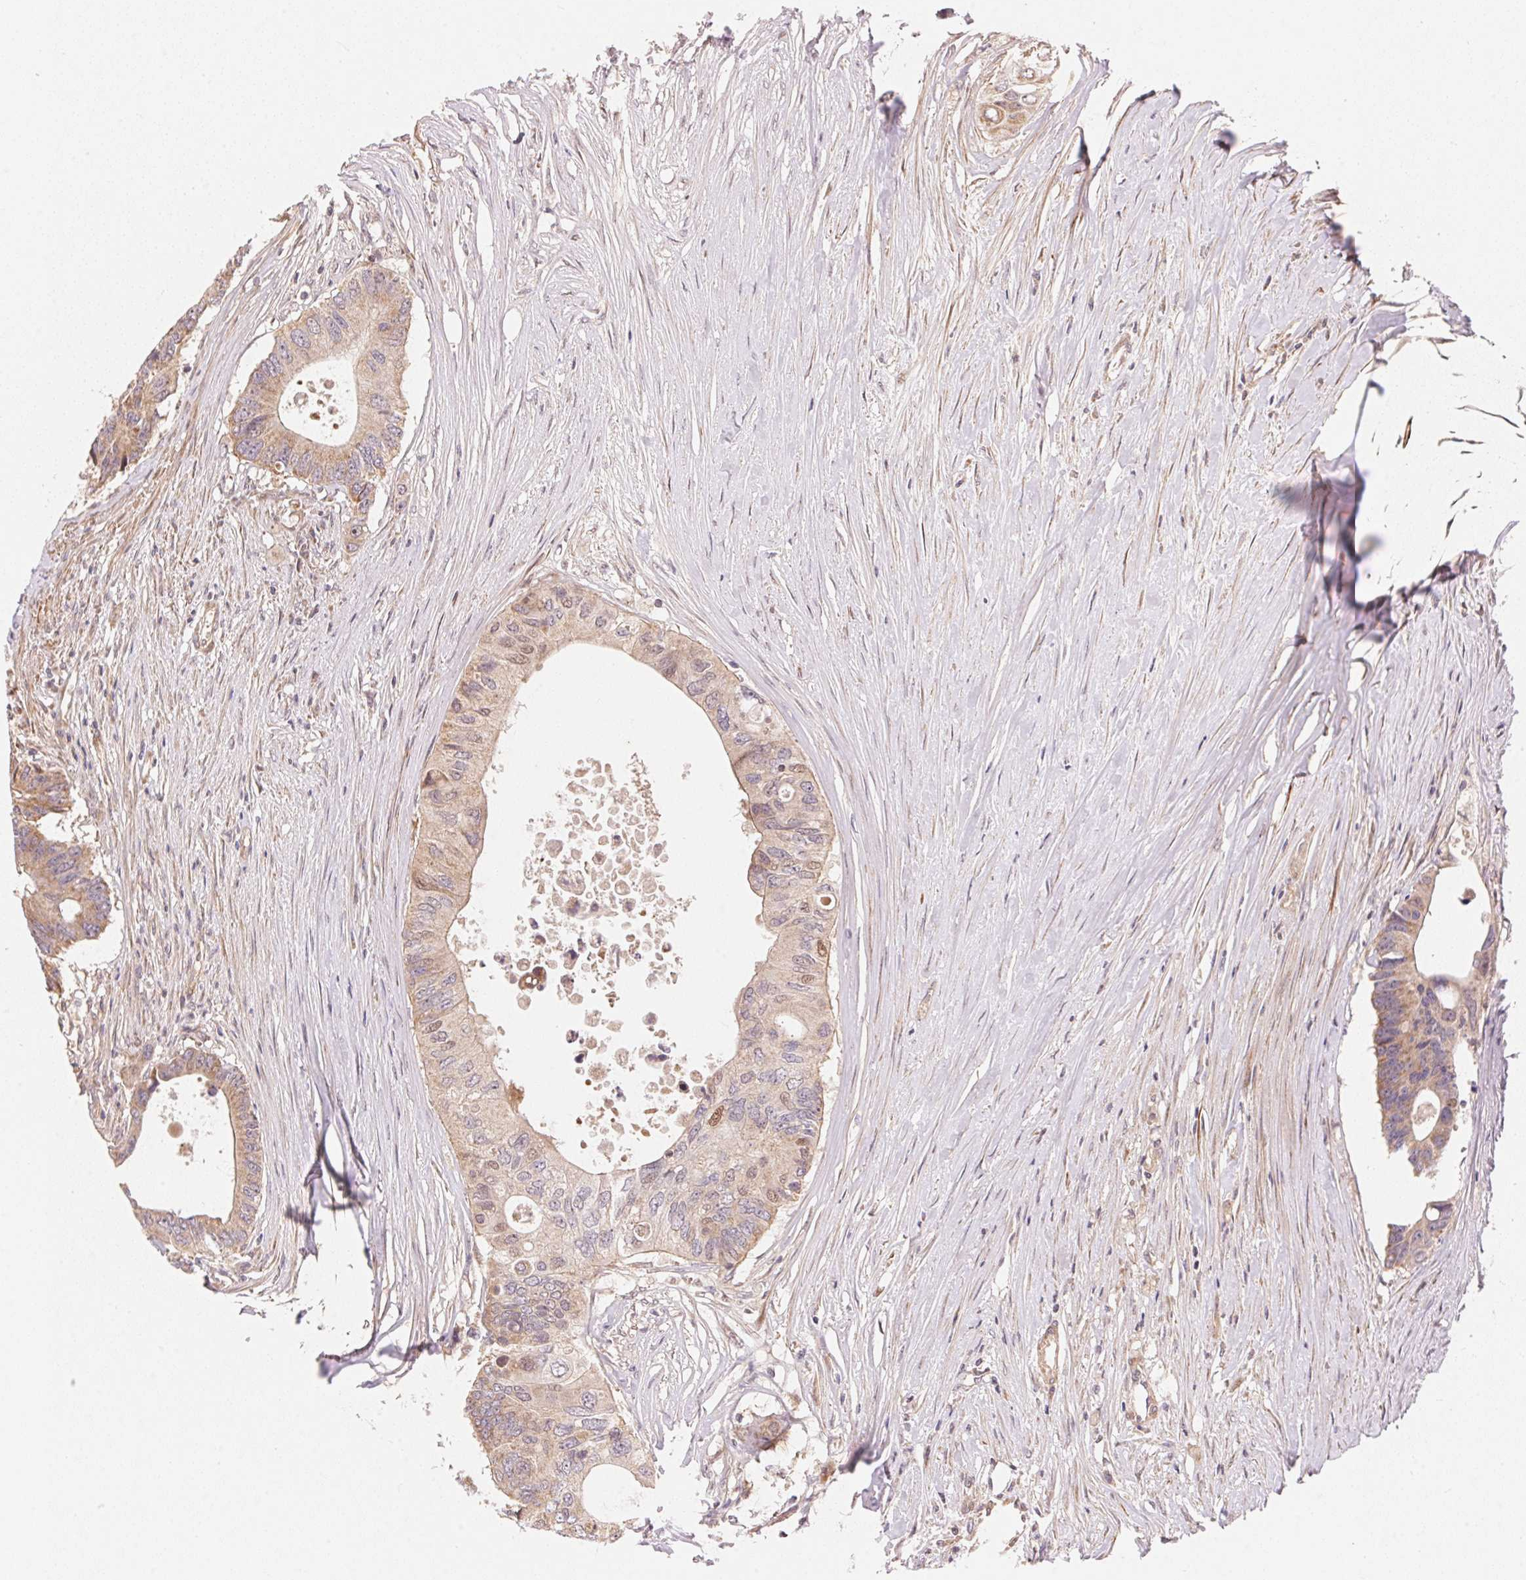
{"staining": {"intensity": "weak", "quantity": "25%-75%", "location": "cytoplasmic/membranous"}, "tissue": "colorectal cancer", "cell_type": "Tumor cells", "image_type": "cancer", "snomed": [{"axis": "morphology", "description": "Adenocarcinoma, NOS"}, {"axis": "topography", "description": "Colon"}], "caption": "Tumor cells demonstrate low levels of weak cytoplasmic/membranous expression in about 25%-75% of cells in colorectal cancer (adenocarcinoma).", "gene": "TNIP2", "patient": {"sex": "male", "age": 71}}